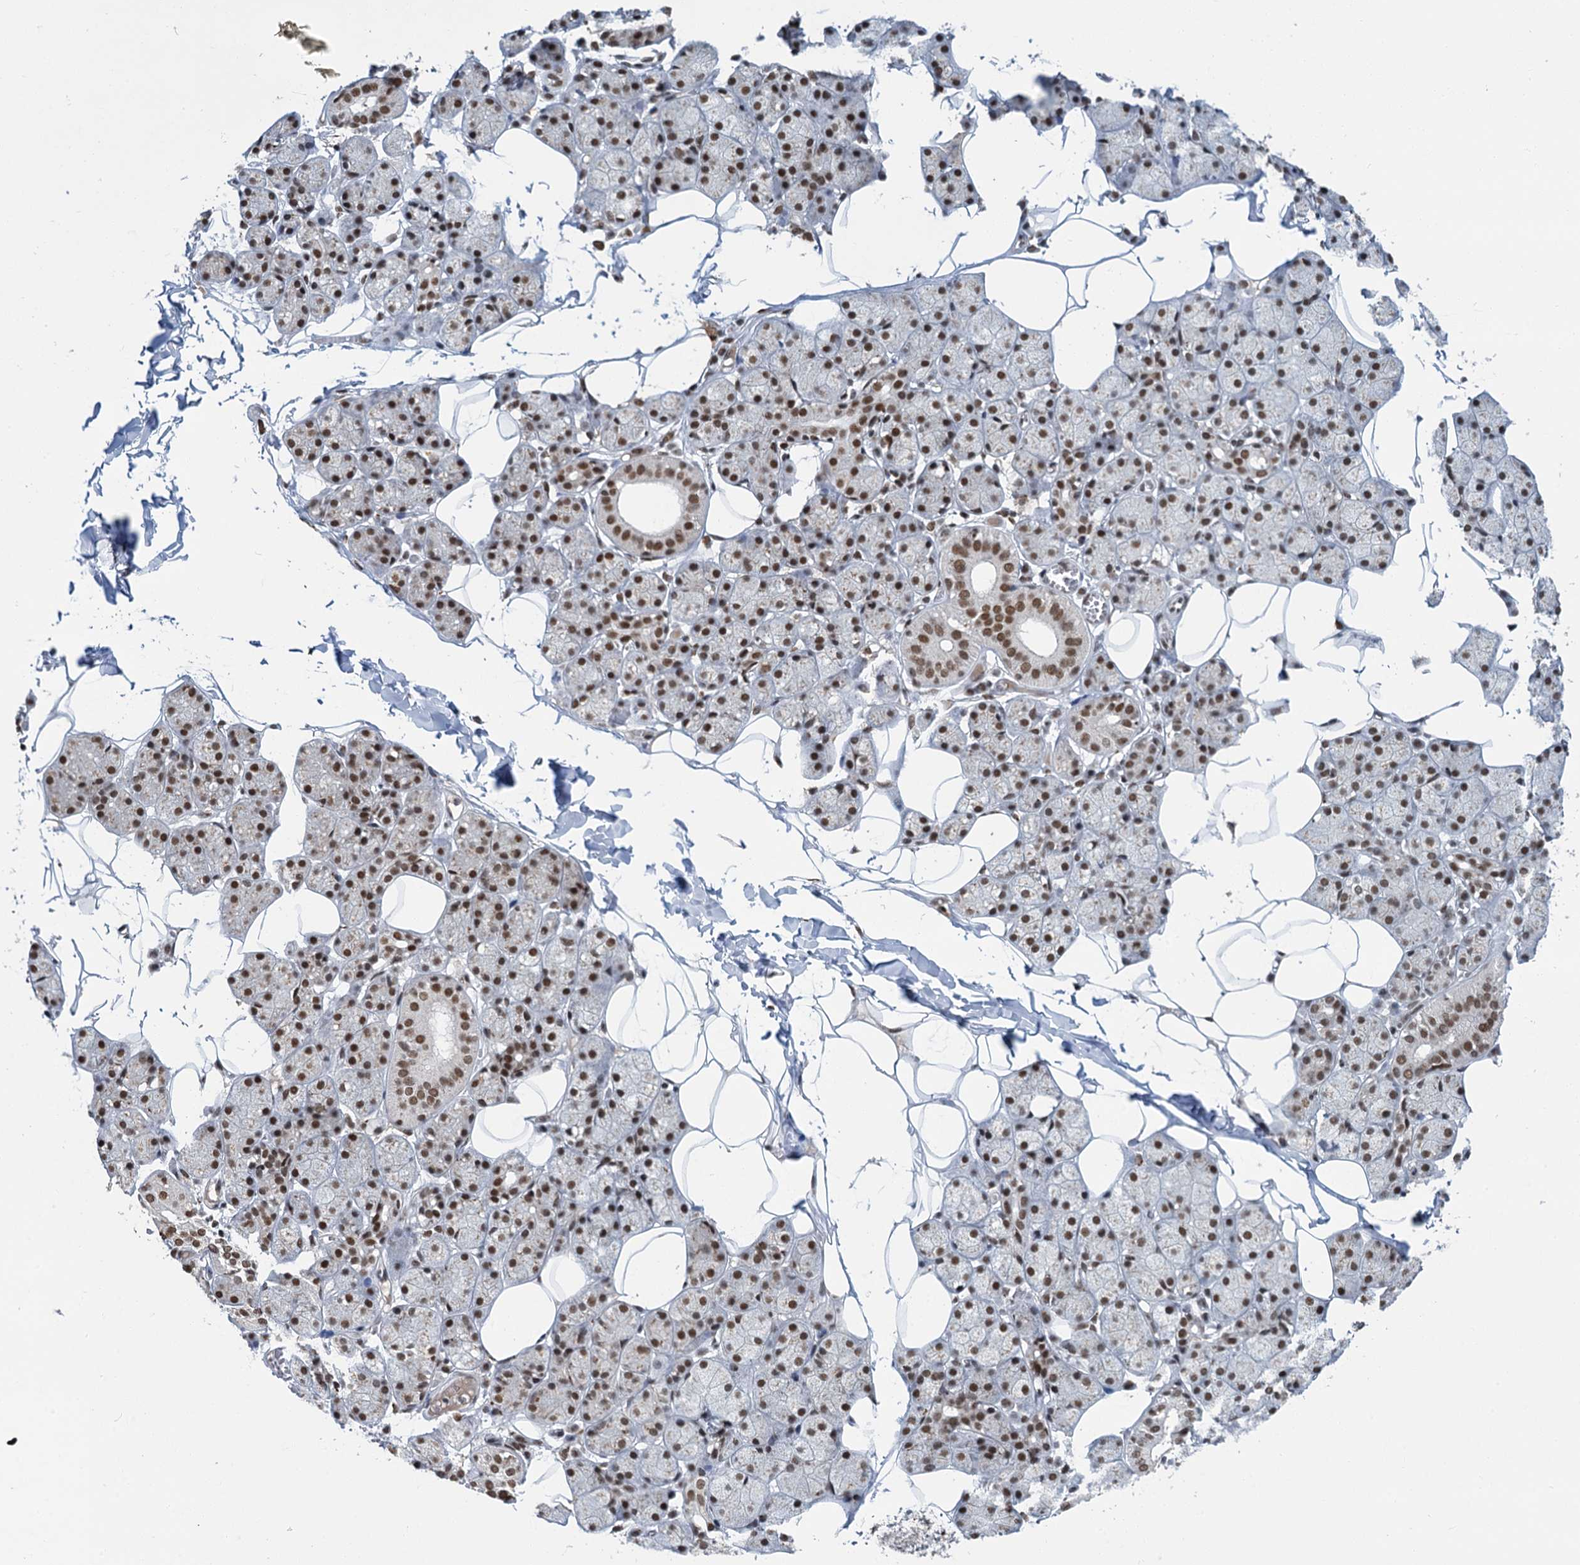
{"staining": {"intensity": "moderate", "quantity": "25%-75%", "location": "nuclear"}, "tissue": "salivary gland", "cell_type": "Glandular cells", "image_type": "normal", "snomed": [{"axis": "morphology", "description": "Normal tissue, NOS"}, {"axis": "topography", "description": "Salivary gland"}], "caption": "Immunohistochemistry (IHC) (DAB) staining of unremarkable salivary gland exhibits moderate nuclear protein positivity in about 25%-75% of glandular cells. (Brightfield microscopy of DAB IHC at high magnification).", "gene": "PPHLN1", "patient": {"sex": "female", "age": 33}}